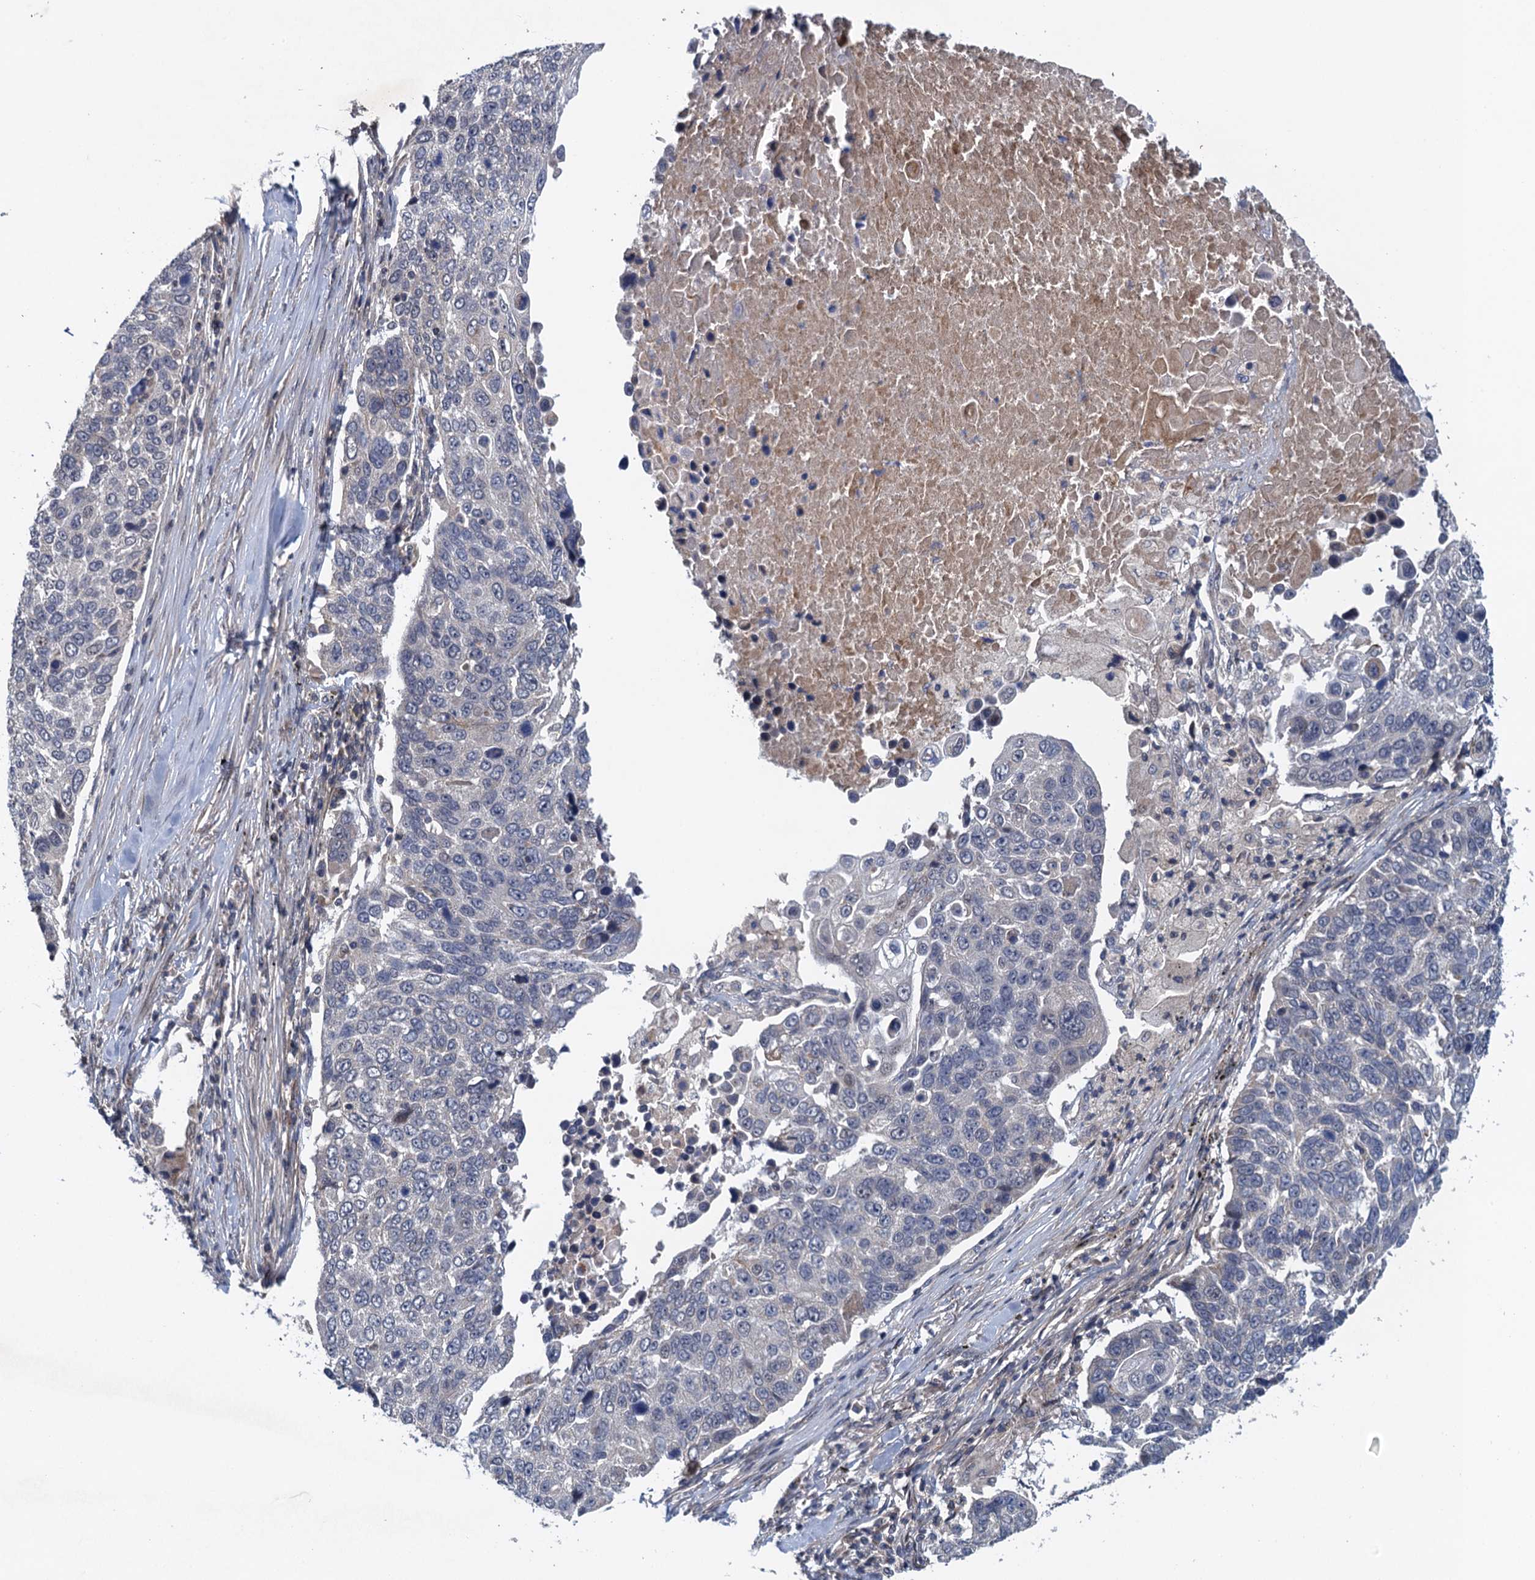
{"staining": {"intensity": "negative", "quantity": "none", "location": "none"}, "tissue": "lung cancer", "cell_type": "Tumor cells", "image_type": "cancer", "snomed": [{"axis": "morphology", "description": "Squamous cell carcinoma, NOS"}, {"axis": "topography", "description": "Lung"}], "caption": "This is a photomicrograph of immunohistochemistry staining of lung cancer (squamous cell carcinoma), which shows no expression in tumor cells.", "gene": "MDM1", "patient": {"sex": "male", "age": 66}}